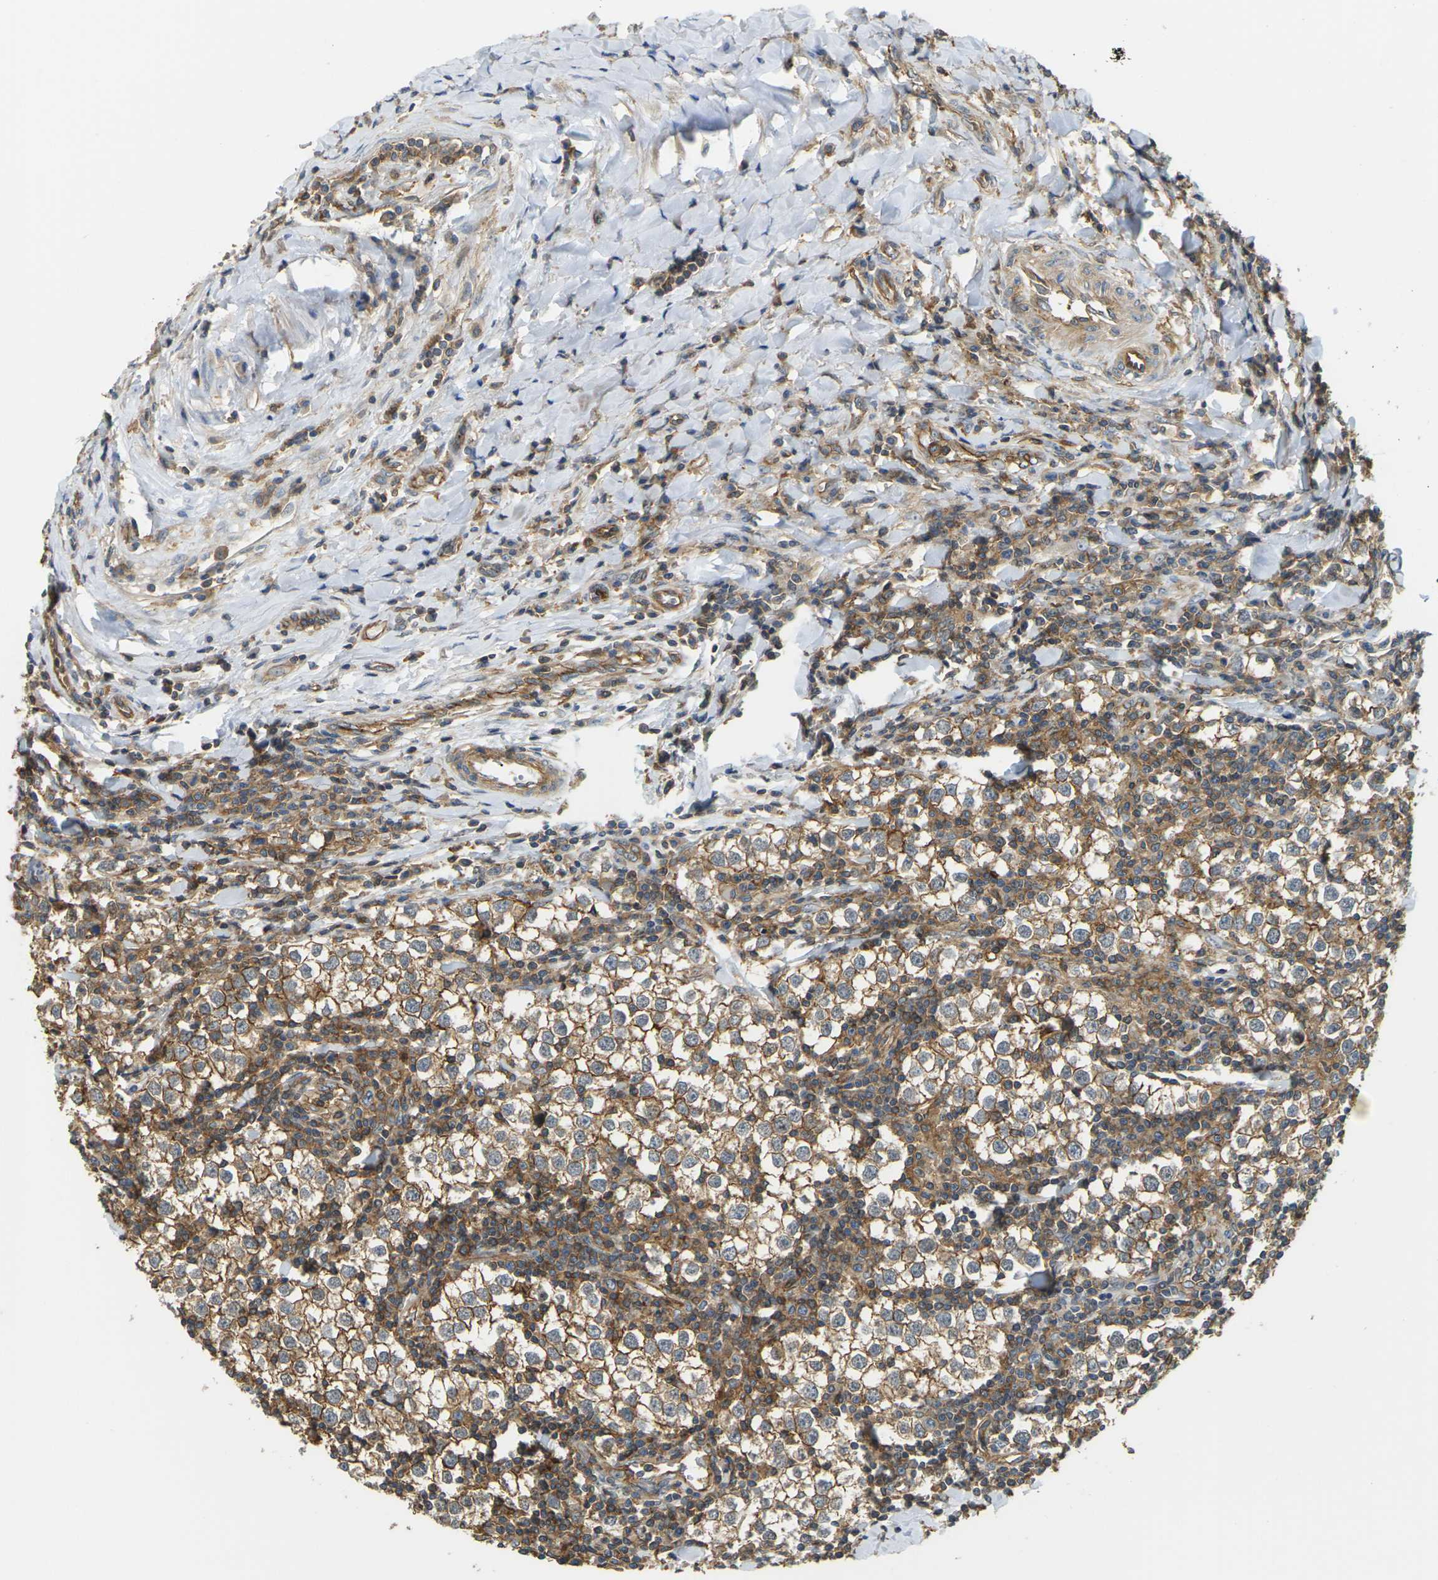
{"staining": {"intensity": "moderate", "quantity": "25%-75%", "location": "cytoplasmic/membranous"}, "tissue": "testis cancer", "cell_type": "Tumor cells", "image_type": "cancer", "snomed": [{"axis": "morphology", "description": "Seminoma, NOS"}, {"axis": "morphology", "description": "Carcinoma, Embryonal, NOS"}, {"axis": "topography", "description": "Testis"}], "caption": "Immunohistochemistry photomicrograph of seminoma (testis) stained for a protein (brown), which reveals medium levels of moderate cytoplasmic/membranous staining in about 25%-75% of tumor cells.", "gene": "IQGAP1", "patient": {"sex": "male", "age": 36}}